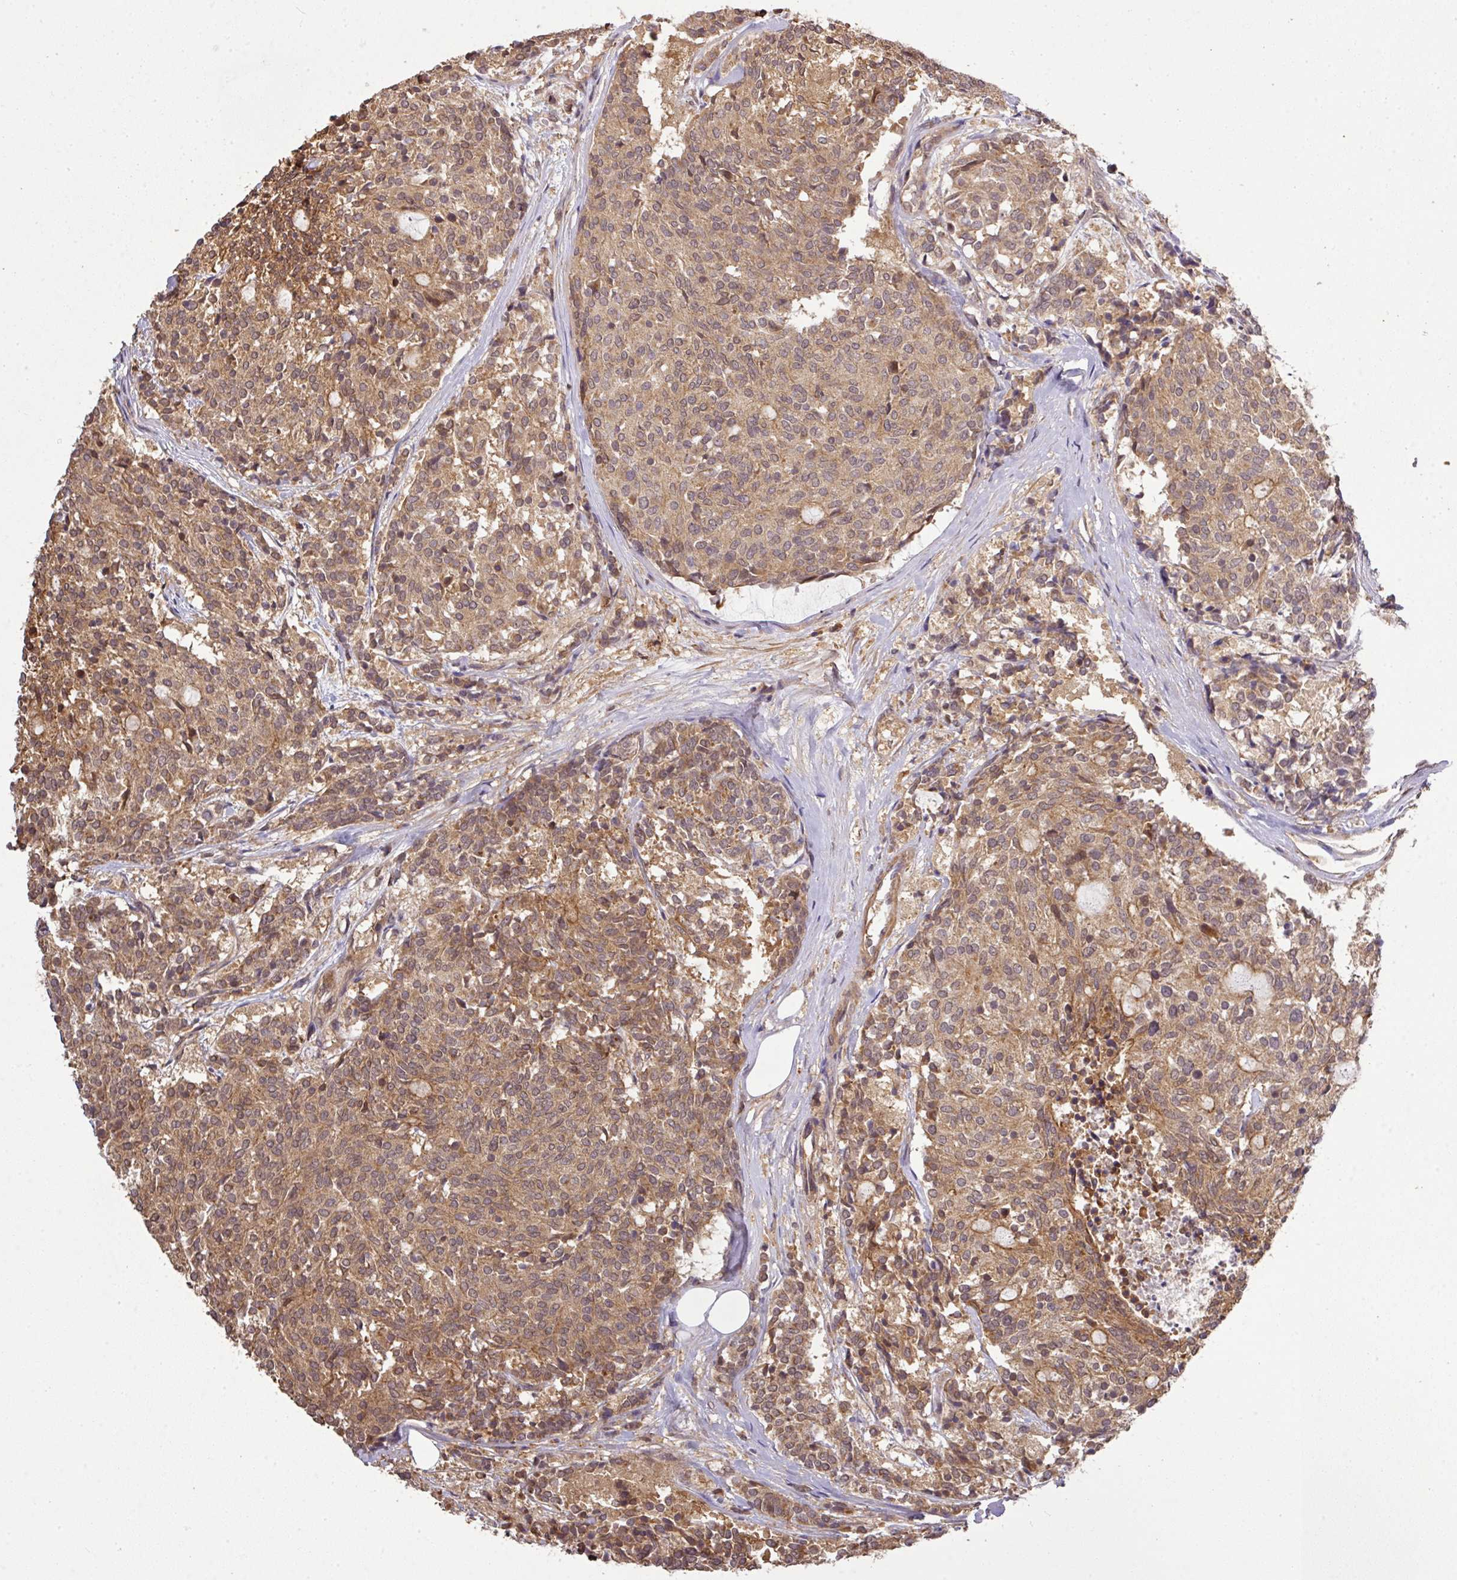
{"staining": {"intensity": "moderate", "quantity": ">75%", "location": "cytoplasmic/membranous,nuclear"}, "tissue": "carcinoid", "cell_type": "Tumor cells", "image_type": "cancer", "snomed": [{"axis": "morphology", "description": "Carcinoid, malignant, NOS"}, {"axis": "topography", "description": "Pancreas"}], "caption": "Carcinoid stained with a protein marker demonstrates moderate staining in tumor cells.", "gene": "ARPIN", "patient": {"sex": "female", "age": 54}}